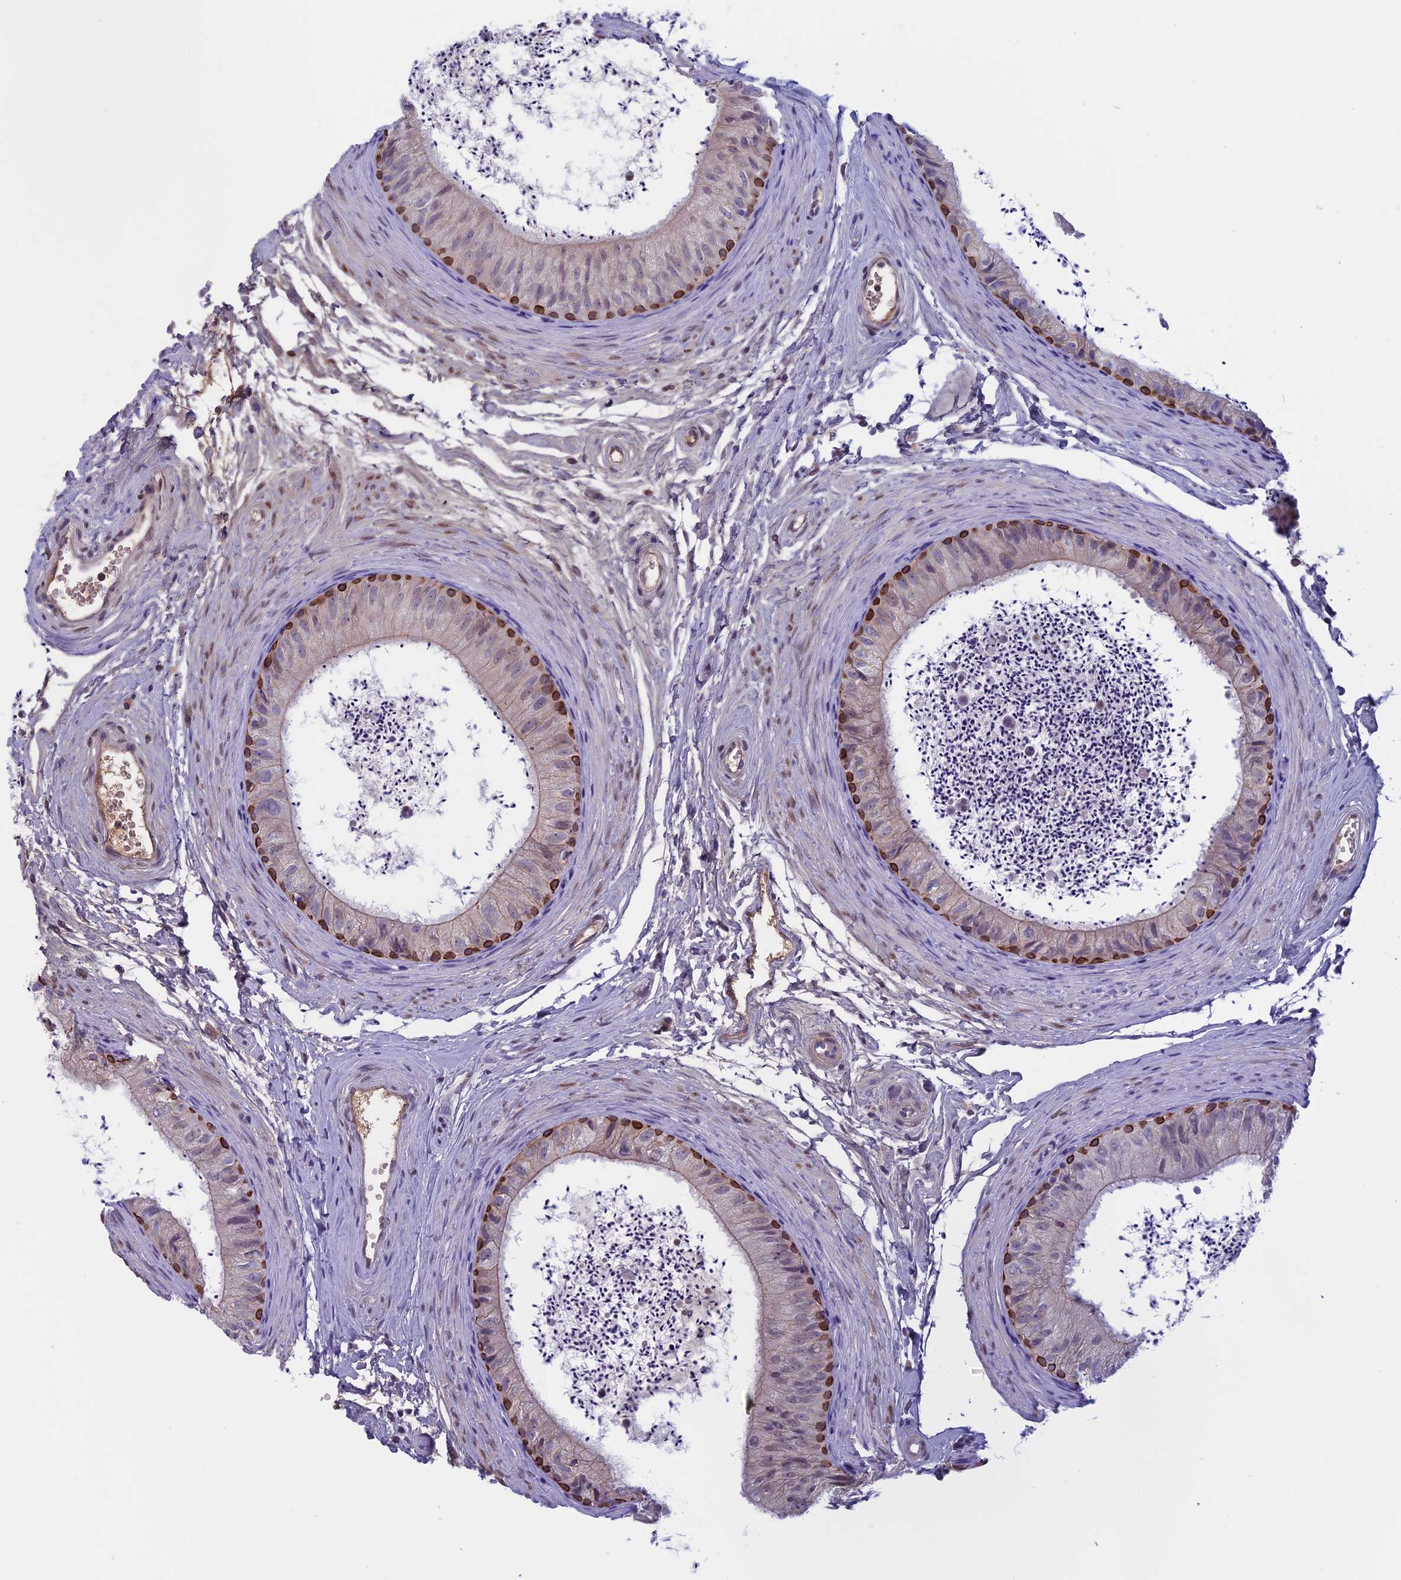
{"staining": {"intensity": "moderate", "quantity": "<25%", "location": "cytoplasmic/membranous"}, "tissue": "epididymis", "cell_type": "Glandular cells", "image_type": "normal", "snomed": [{"axis": "morphology", "description": "Normal tissue, NOS"}, {"axis": "topography", "description": "Epididymis"}], "caption": "A photomicrograph of human epididymis stained for a protein displays moderate cytoplasmic/membranous brown staining in glandular cells.", "gene": "ANGPTL2", "patient": {"sex": "male", "age": 56}}